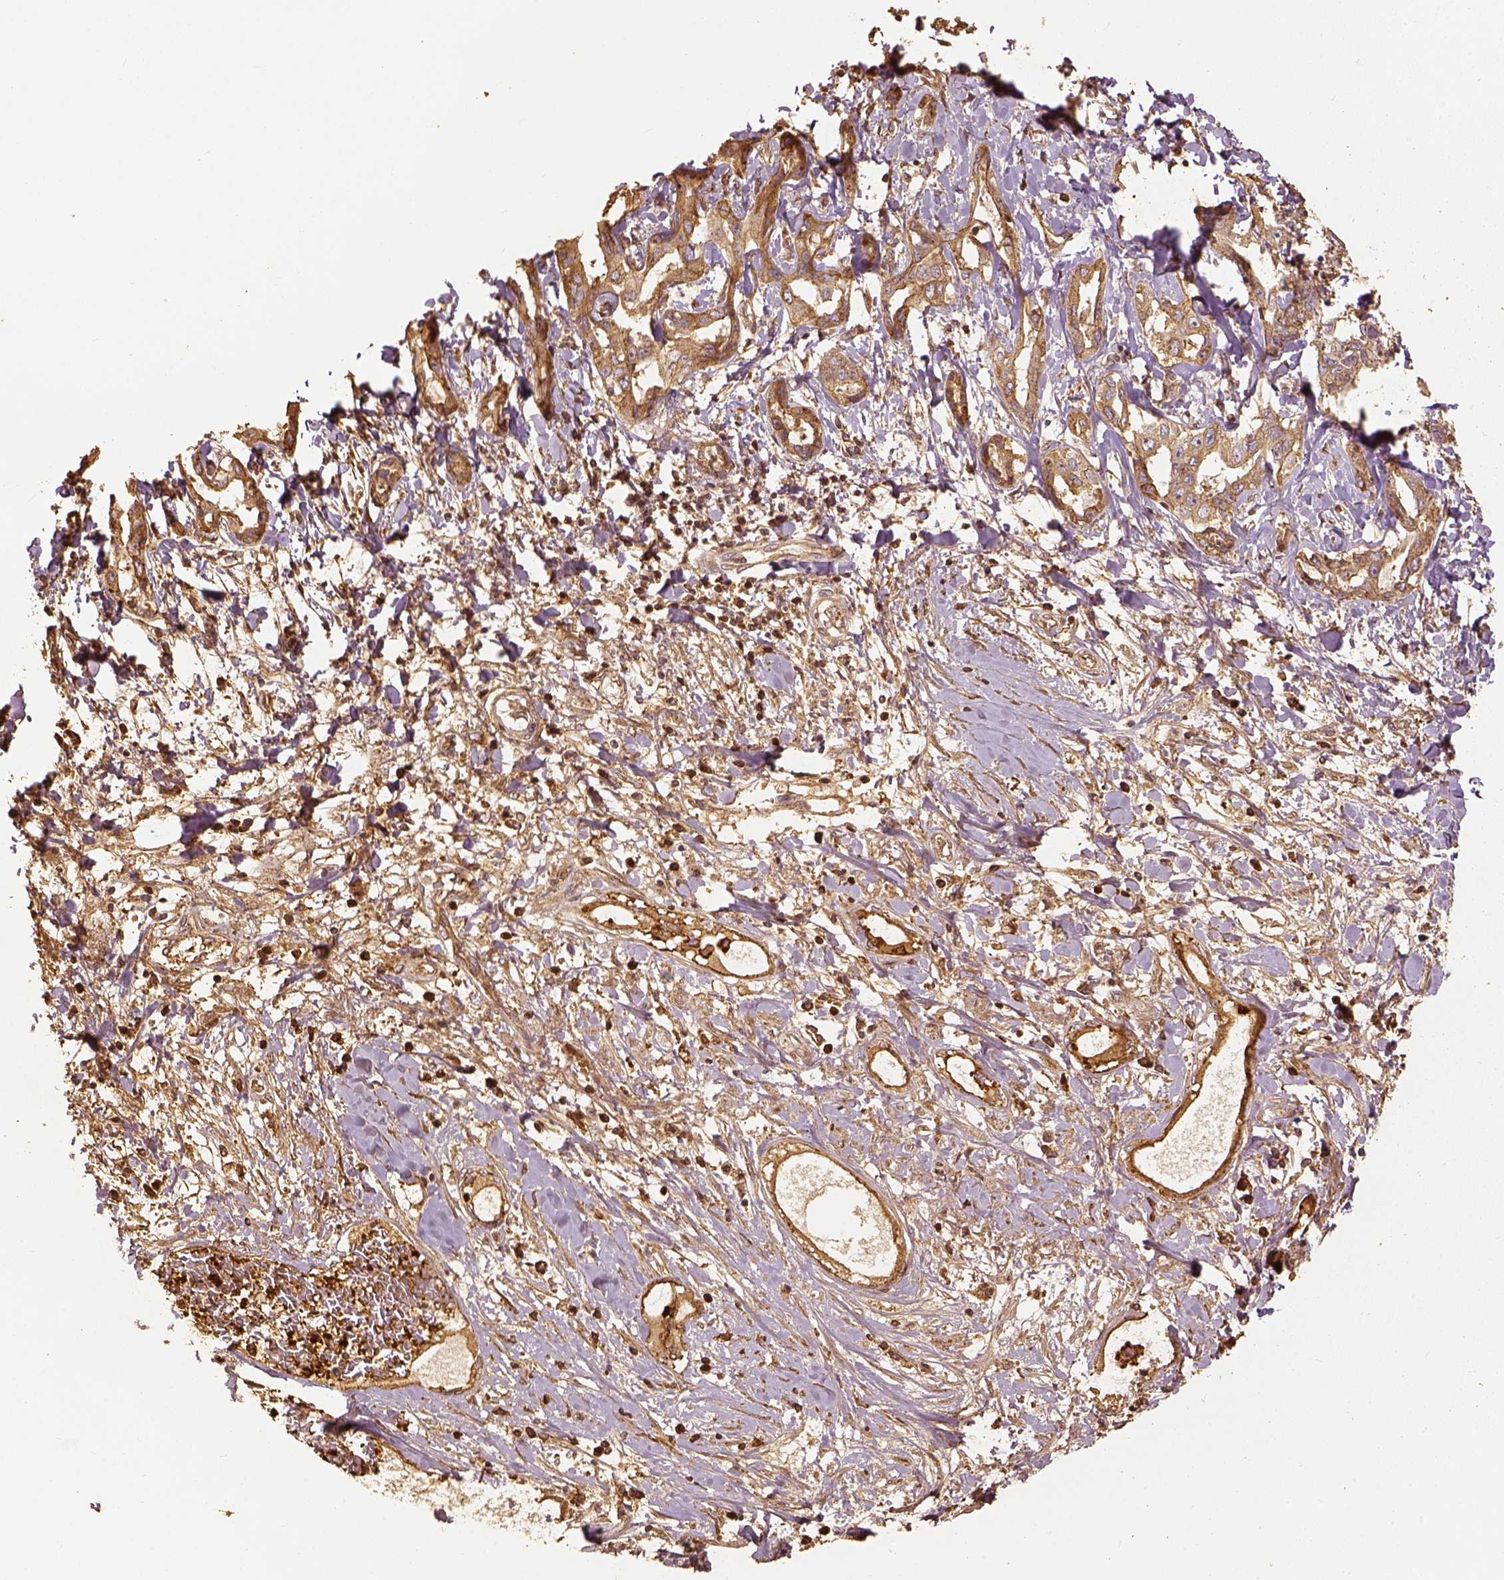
{"staining": {"intensity": "moderate", "quantity": ">75%", "location": "cytoplasmic/membranous"}, "tissue": "liver cancer", "cell_type": "Tumor cells", "image_type": "cancer", "snomed": [{"axis": "morphology", "description": "Cholangiocarcinoma"}, {"axis": "topography", "description": "Liver"}], "caption": "Immunohistochemistry (DAB (3,3'-diaminobenzidine)) staining of liver cancer (cholangiocarcinoma) displays moderate cytoplasmic/membranous protein expression in approximately >75% of tumor cells.", "gene": "VEGFA", "patient": {"sex": "male", "age": 59}}